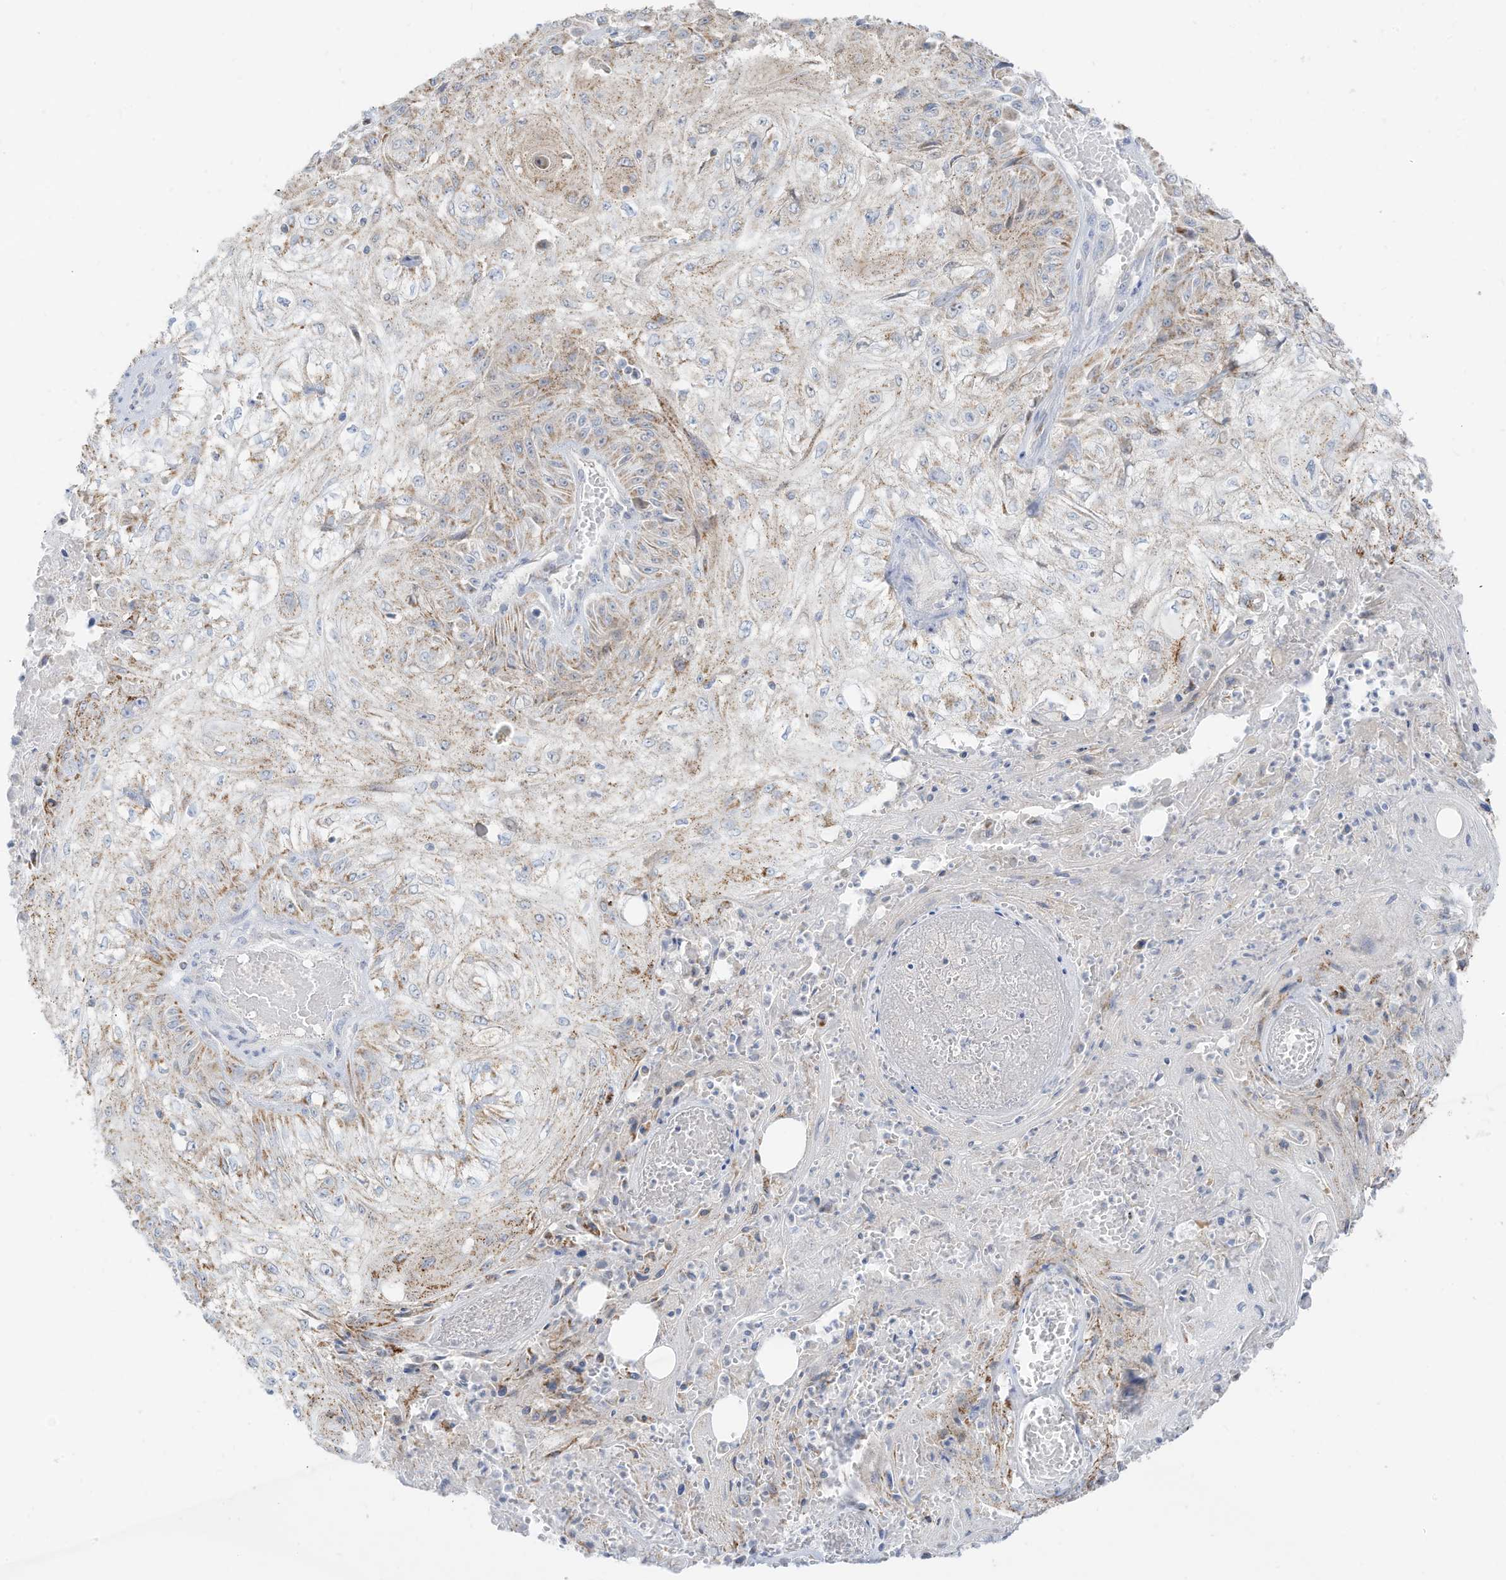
{"staining": {"intensity": "weak", "quantity": ">75%", "location": "cytoplasmic/membranous"}, "tissue": "skin cancer", "cell_type": "Tumor cells", "image_type": "cancer", "snomed": [{"axis": "morphology", "description": "Squamous cell carcinoma, NOS"}, {"axis": "morphology", "description": "Squamous cell carcinoma, metastatic, NOS"}, {"axis": "topography", "description": "Skin"}, {"axis": "topography", "description": "Lymph node"}], "caption": "Immunohistochemistry (IHC) histopathology image of neoplastic tissue: metastatic squamous cell carcinoma (skin) stained using immunohistochemistry displays low levels of weak protein expression localized specifically in the cytoplasmic/membranous of tumor cells, appearing as a cytoplasmic/membranous brown color.", "gene": "ETHE1", "patient": {"sex": "male", "age": 75}}